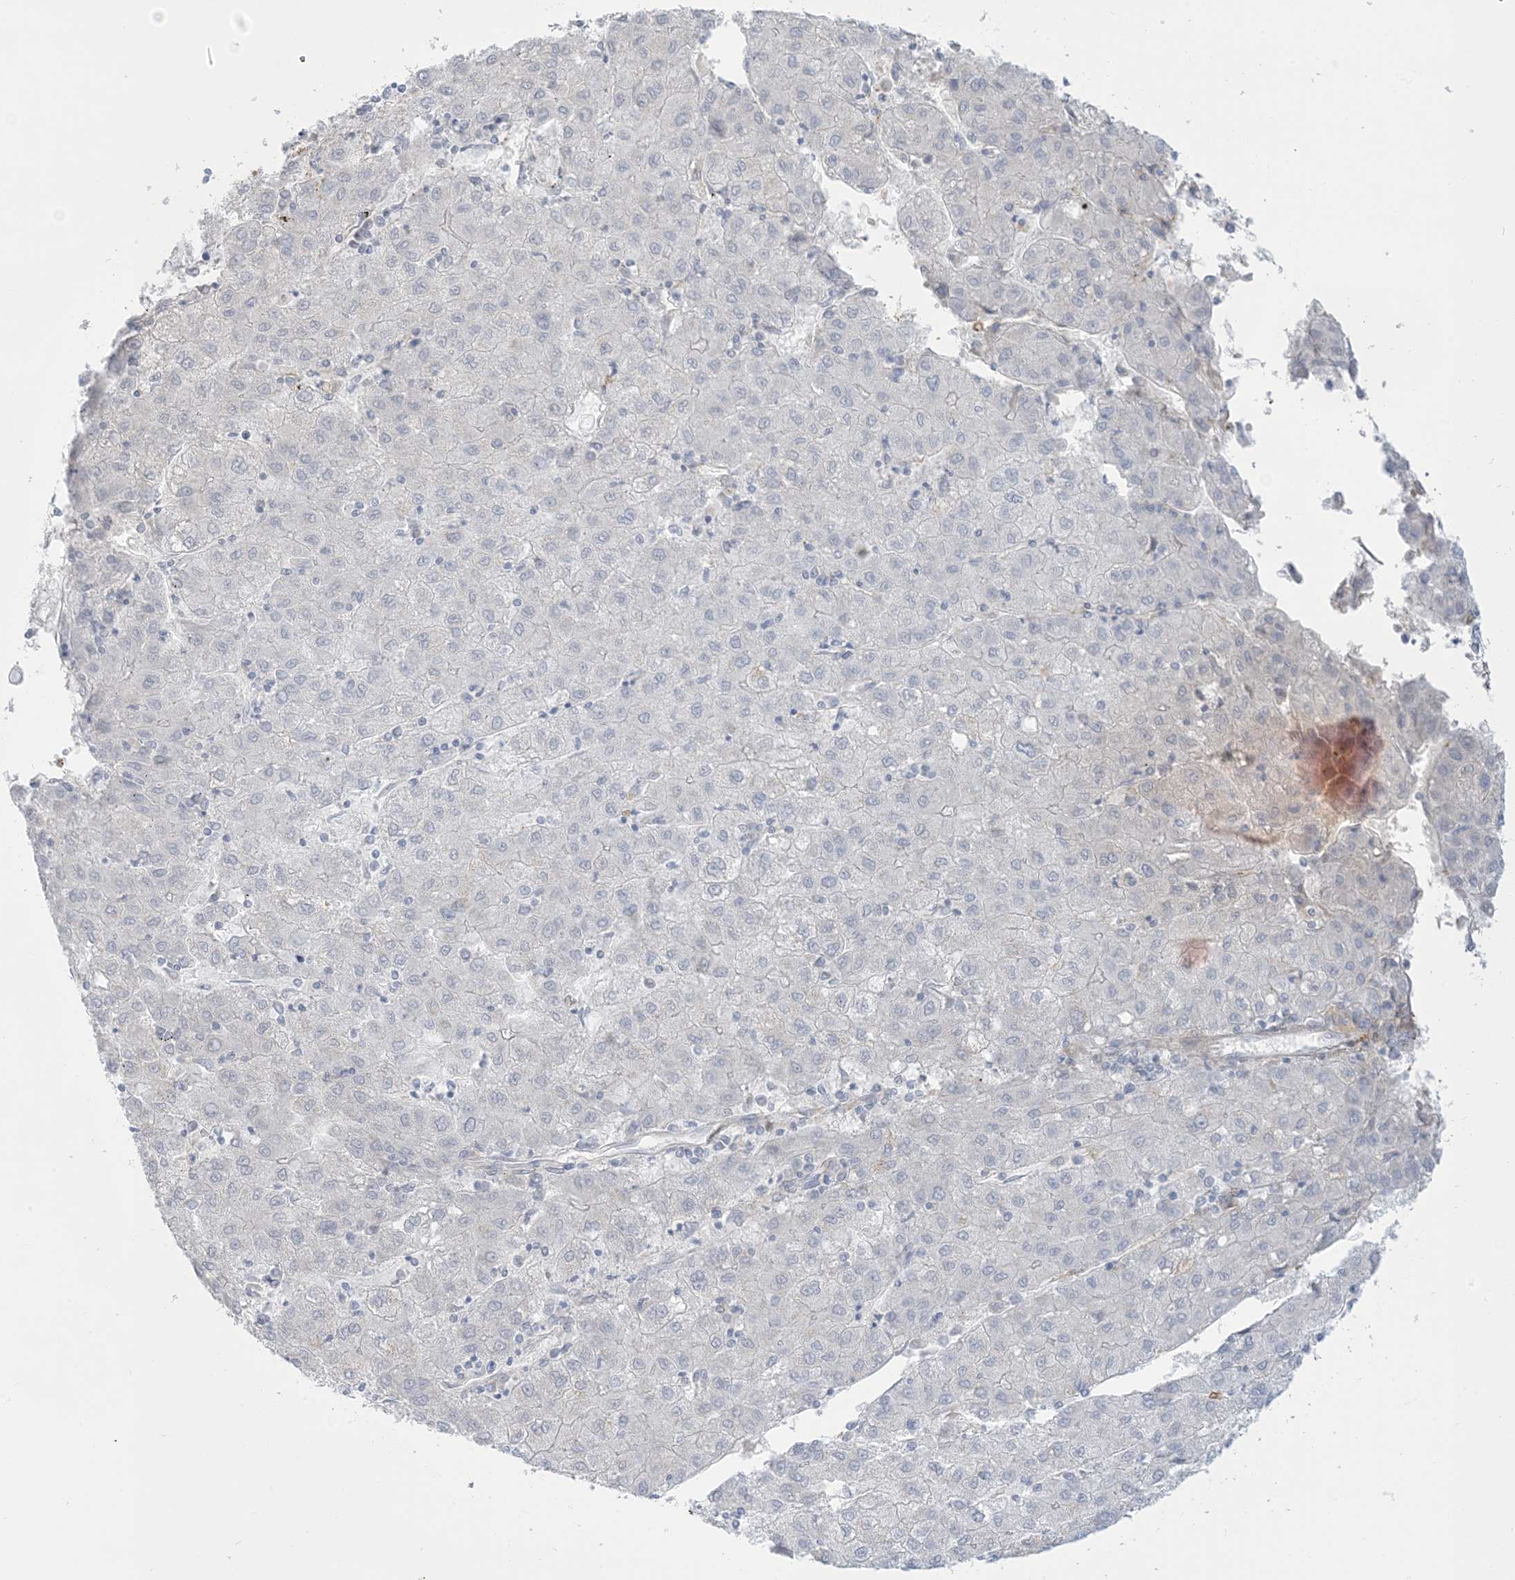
{"staining": {"intensity": "negative", "quantity": "none", "location": "none"}, "tissue": "liver cancer", "cell_type": "Tumor cells", "image_type": "cancer", "snomed": [{"axis": "morphology", "description": "Carcinoma, Hepatocellular, NOS"}, {"axis": "topography", "description": "Liver"}], "caption": "Protein analysis of liver cancer (hepatocellular carcinoma) shows no significant staining in tumor cells.", "gene": "ICMT", "patient": {"sex": "male", "age": 72}}